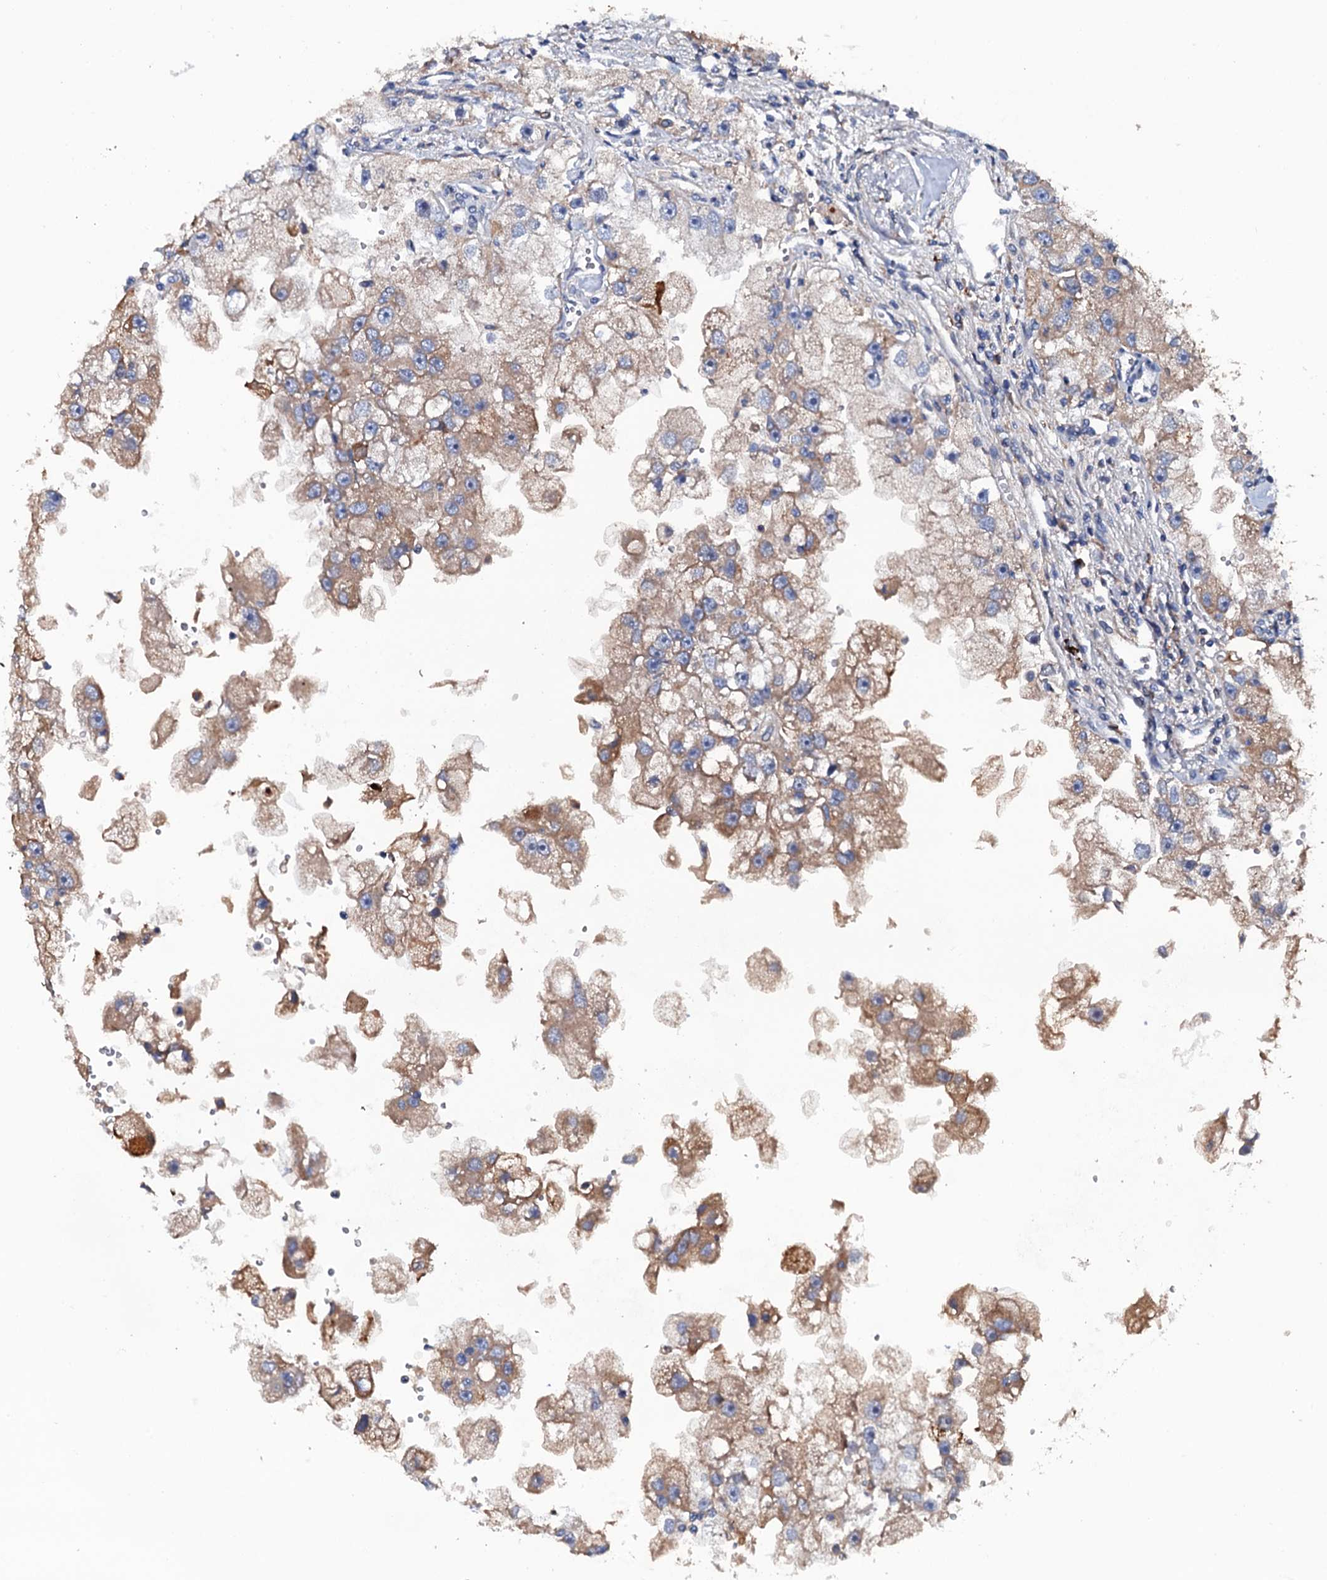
{"staining": {"intensity": "moderate", "quantity": "25%-75%", "location": "cytoplasmic/membranous"}, "tissue": "renal cancer", "cell_type": "Tumor cells", "image_type": "cancer", "snomed": [{"axis": "morphology", "description": "Adenocarcinoma, NOS"}, {"axis": "topography", "description": "Kidney"}], "caption": "Renal adenocarcinoma tissue demonstrates moderate cytoplasmic/membranous positivity in about 25%-75% of tumor cells", "gene": "NEK1", "patient": {"sex": "male", "age": 63}}